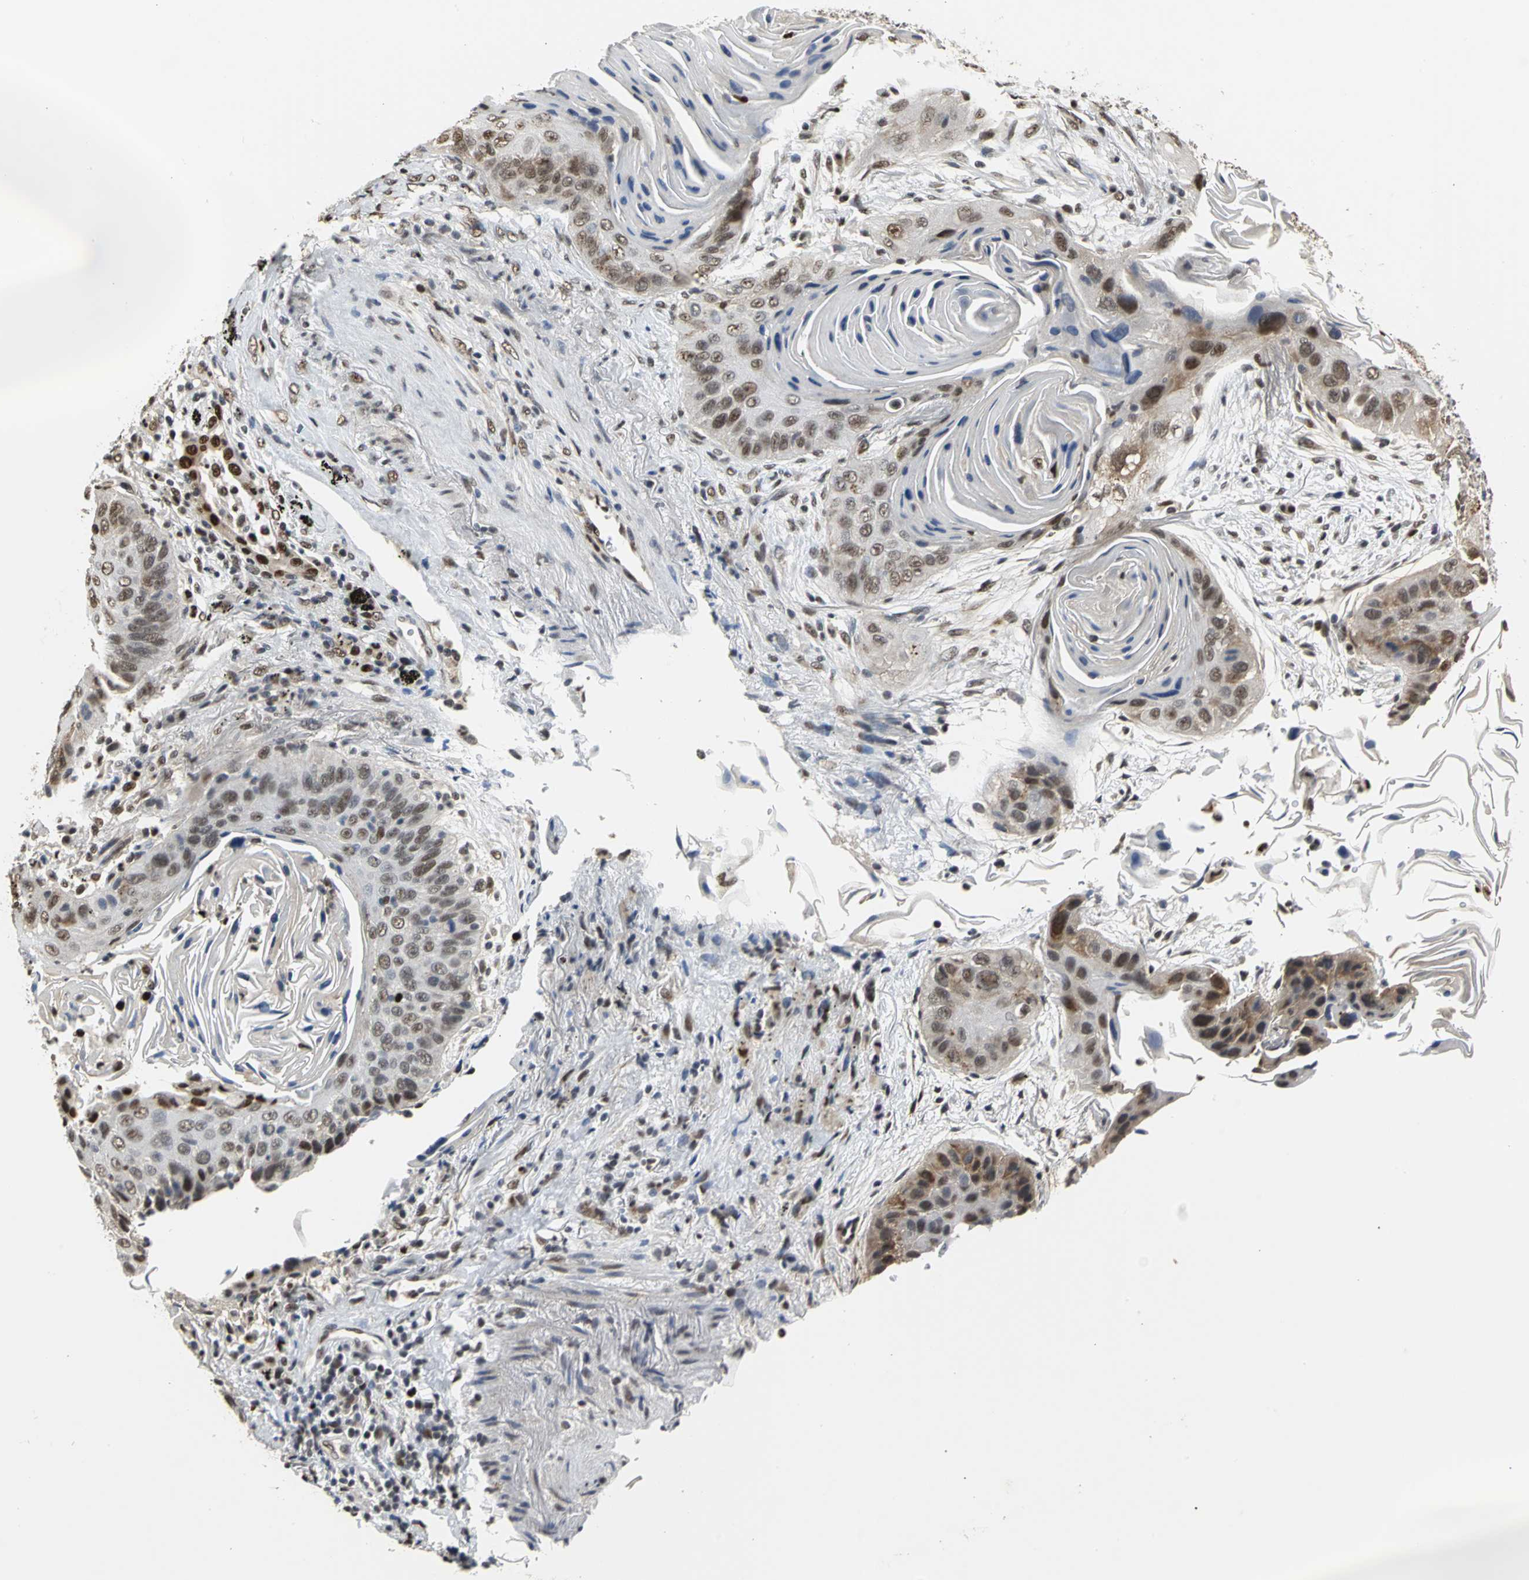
{"staining": {"intensity": "moderate", "quantity": ">75%", "location": "nuclear"}, "tissue": "lung cancer", "cell_type": "Tumor cells", "image_type": "cancer", "snomed": [{"axis": "morphology", "description": "Squamous cell carcinoma, NOS"}, {"axis": "topography", "description": "Lung"}], "caption": "The histopathology image exhibits staining of lung cancer, revealing moderate nuclear protein expression (brown color) within tumor cells.", "gene": "CCDC88C", "patient": {"sex": "female", "age": 67}}